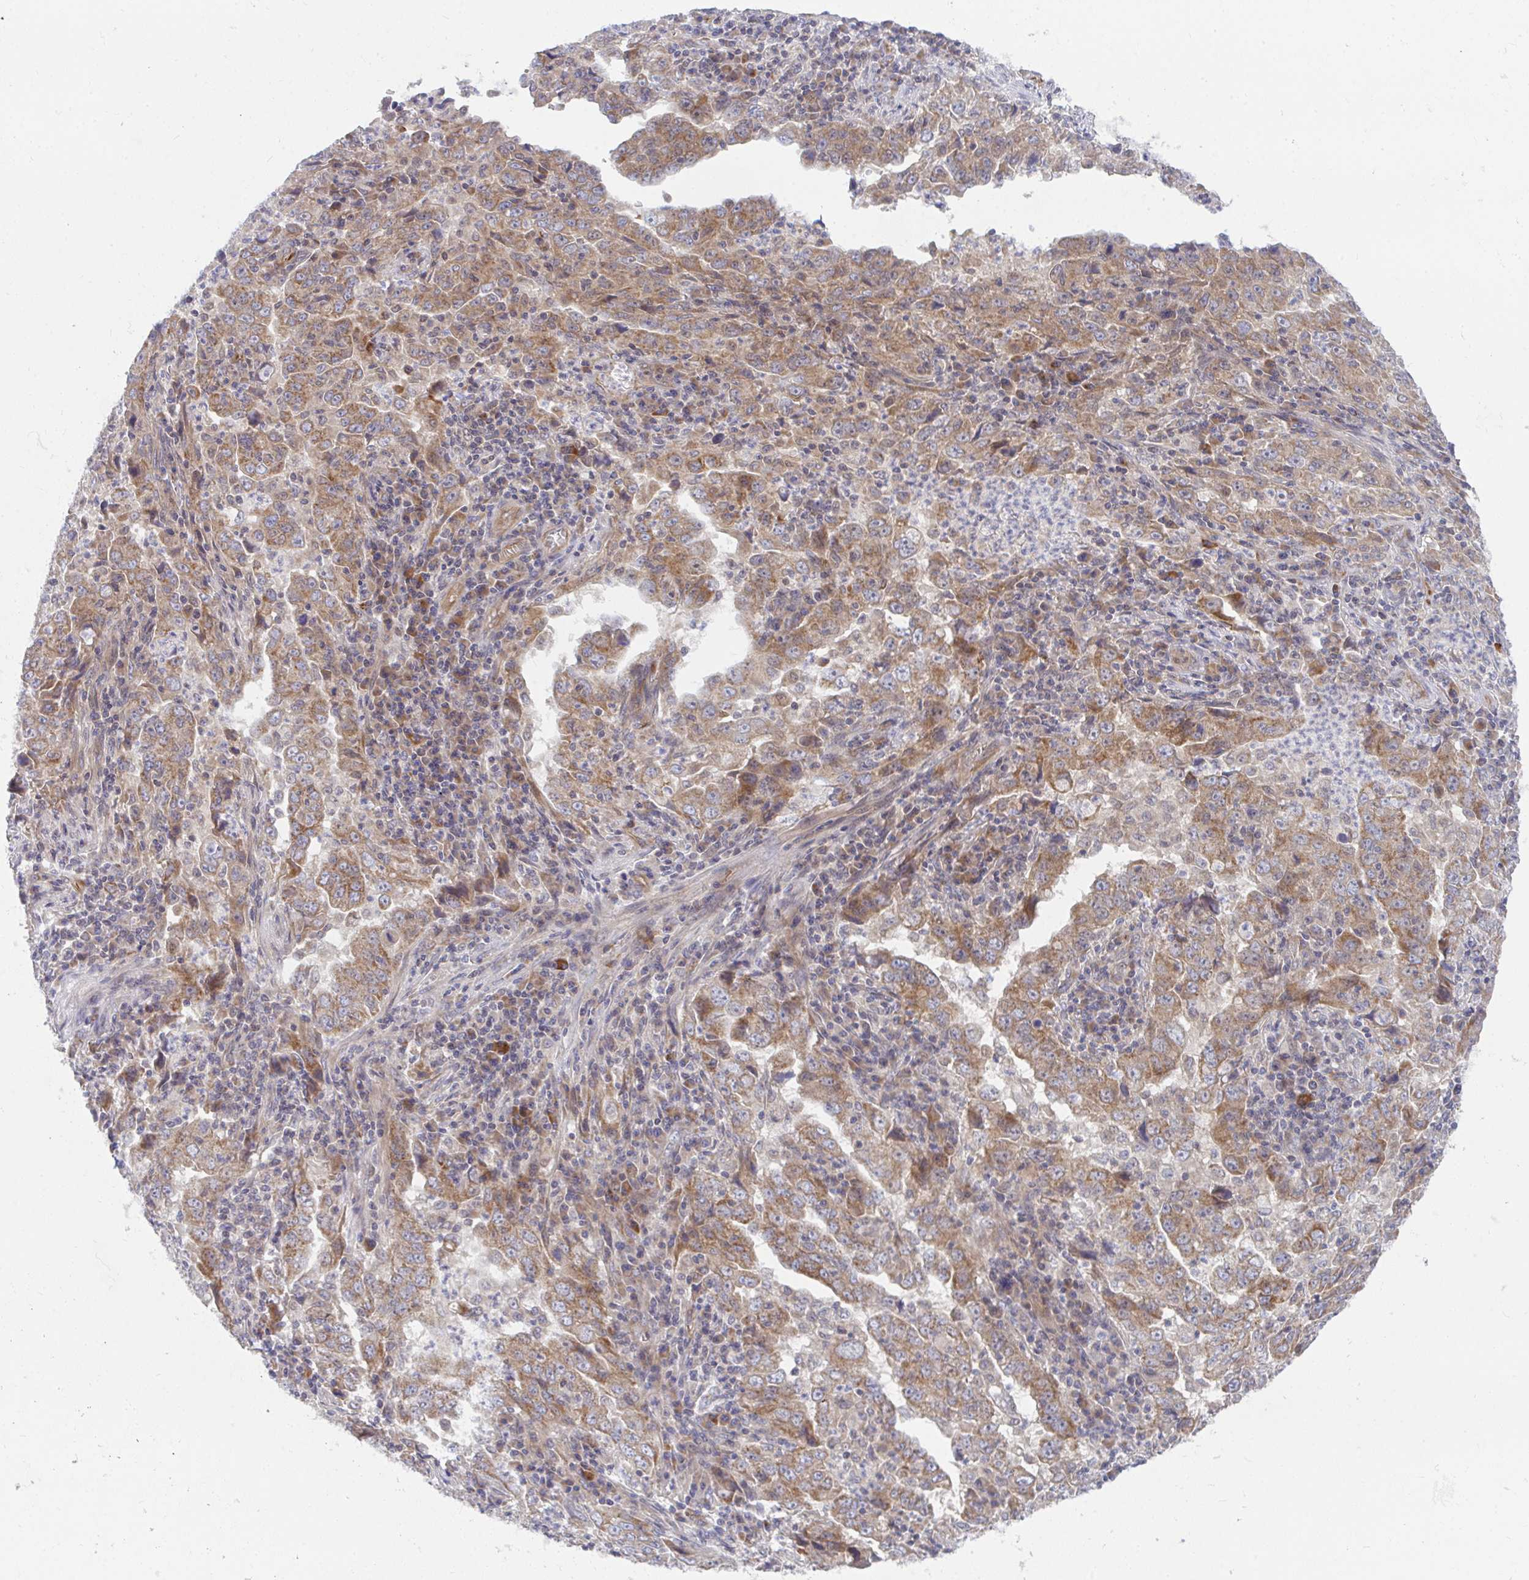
{"staining": {"intensity": "moderate", "quantity": ">75%", "location": "cytoplasmic/membranous"}, "tissue": "lung cancer", "cell_type": "Tumor cells", "image_type": "cancer", "snomed": [{"axis": "morphology", "description": "Adenocarcinoma, NOS"}, {"axis": "topography", "description": "Lung"}], "caption": "This is an image of immunohistochemistry staining of lung cancer (adenocarcinoma), which shows moderate positivity in the cytoplasmic/membranous of tumor cells.", "gene": "EIF1AD", "patient": {"sex": "male", "age": 67}}